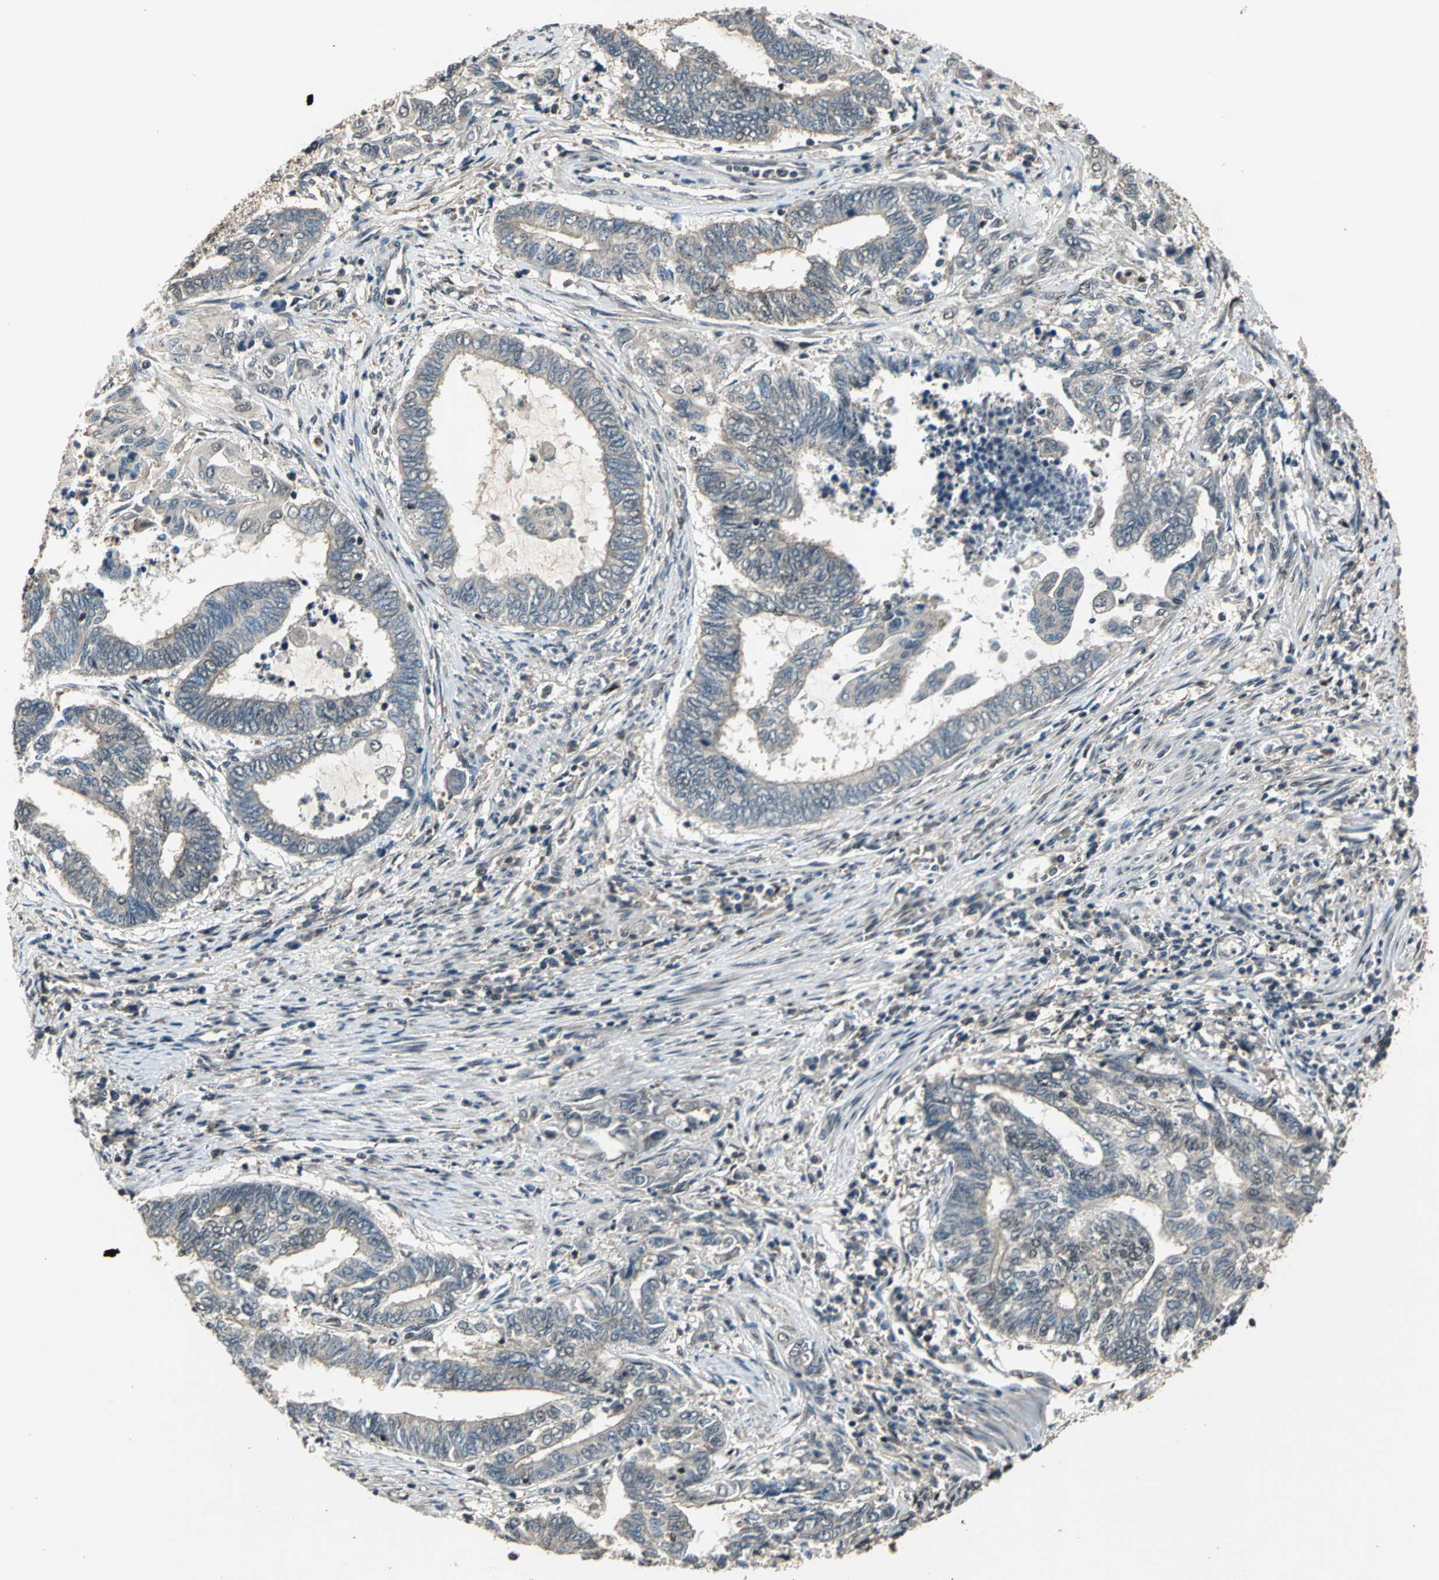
{"staining": {"intensity": "weak", "quantity": ">75%", "location": "cytoplasmic/membranous"}, "tissue": "endometrial cancer", "cell_type": "Tumor cells", "image_type": "cancer", "snomed": [{"axis": "morphology", "description": "Adenocarcinoma, NOS"}, {"axis": "topography", "description": "Uterus"}, {"axis": "topography", "description": "Endometrium"}], "caption": "A low amount of weak cytoplasmic/membranous positivity is identified in approximately >75% of tumor cells in endometrial adenocarcinoma tissue. The staining was performed using DAB (3,3'-diaminobenzidine), with brown indicating positive protein expression. Nuclei are stained blue with hematoxylin.", "gene": "EIF2B2", "patient": {"sex": "female", "age": 70}}